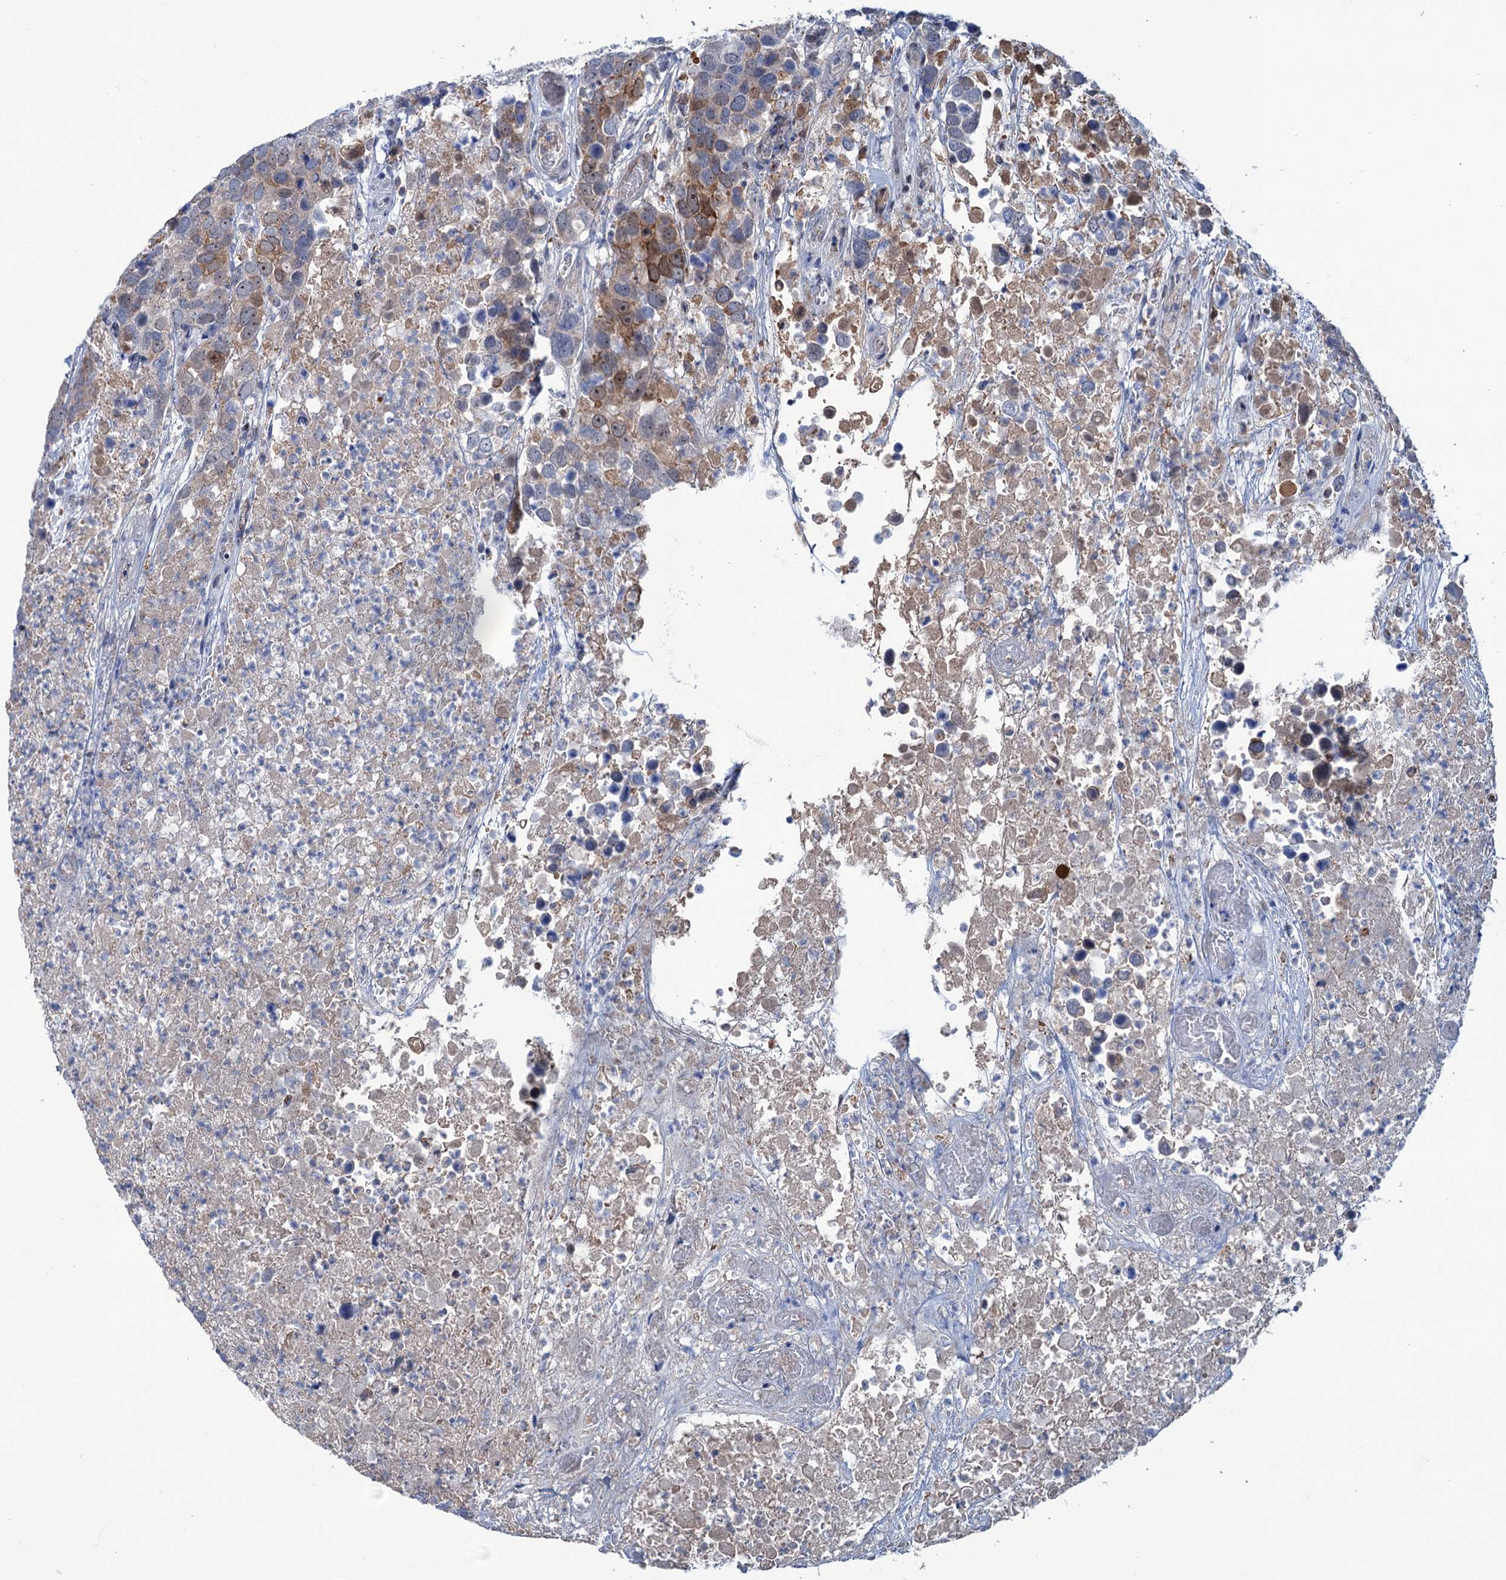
{"staining": {"intensity": "moderate", "quantity": "<25%", "location": "cytoplasmic/membranous"}, "tissue": "breast cancer", "cell_type": "Tumor cells", "image_type": "cancer", "snomed": [{"axis": "morphology", "description": "Duct carcinoma"}, {"axis": "topography", "description": "Breast"}], "caption": "Immunohistochemistry (IHC) micrograph of intraductal carcinoma (breast) stained for a protein (brown), which exhibits low levels of moderate cytoplasmic/membranous expression in about <25% of tumor cells.", "gene": "LPIN1", "patient": {"sex": "female", "age": 83}}